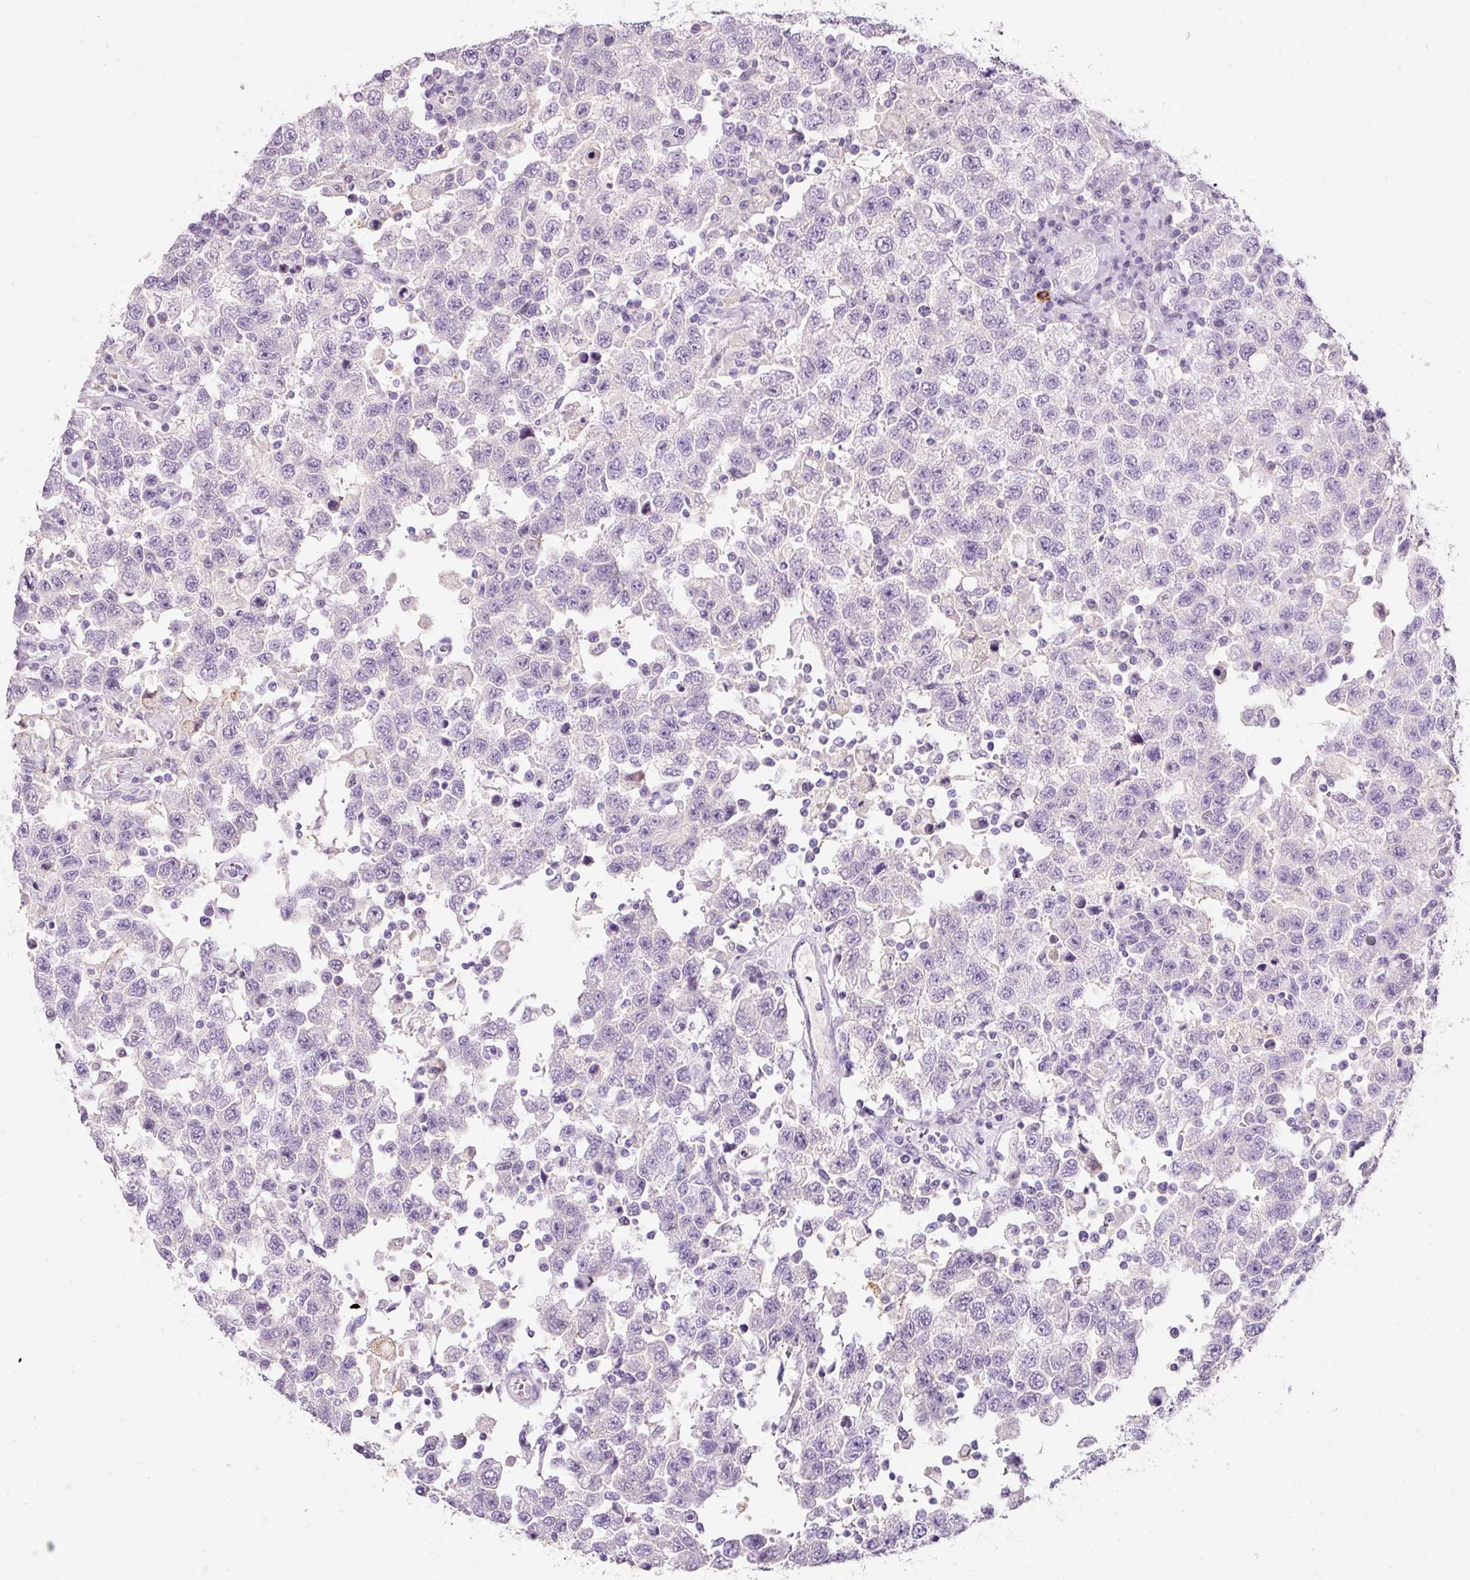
{"staining": {"intensity": "negative", "quantity": "none", "location": "none"}, "tissue": "testis cancer", "cell_type": "Tumor cells", "image_type": "cancer", "snomed": [{"axis": "morphology", "description": "Seminoma, NOS"}, {"axis": "topography", "description": "Testis"}], "caption": "Tumor cells are negative for protein expression in human testis cancer.", "gene": "DNM1", "patient": {"sex": "male", "age": 41}}